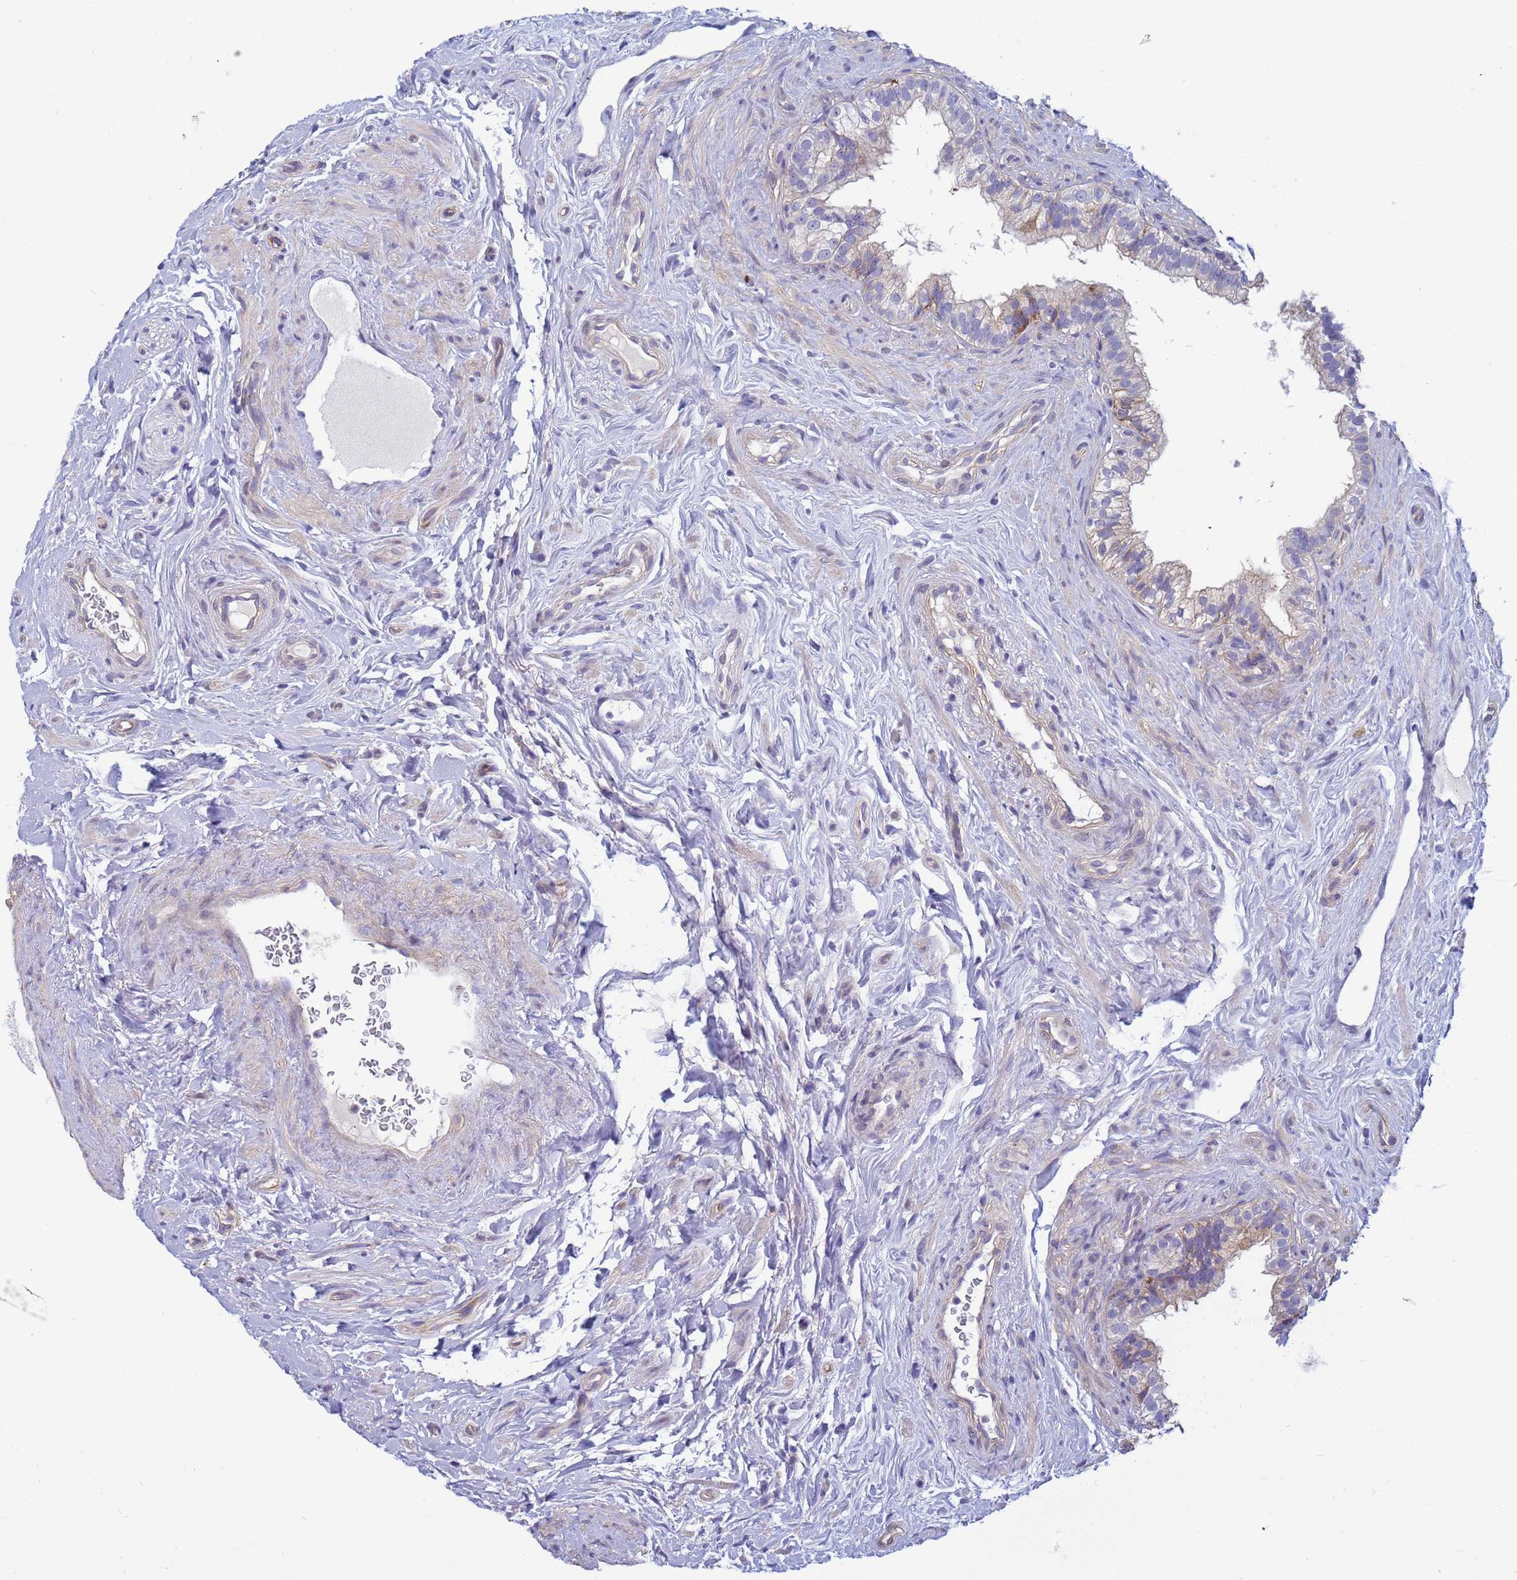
{"staining": {"intensity": "moderate", "quantity": "25%-75%", "location": "cytoplasmic/membranous"}, "tissue": "epididymis", "cell_type": "Glandular cells", "image_type": "normal", "snomed": [{"axis": "morphology", "description": "Normal tissue, NOS"}, {"axis": "topography", "description": "Epididymis"}], "caption": "Brown immunohistochemical staining in unremarkable human epididymis demonstrates moderate cytoplasmic/membranous staining in about 25%-75% of glandular cells. Using DAB (brown) and hematoxylin (blue) stains, captured at high magnification using brightfield microscopy.", "gene": "TRPC6", "patient": {"sex": "male", "age": 84}}